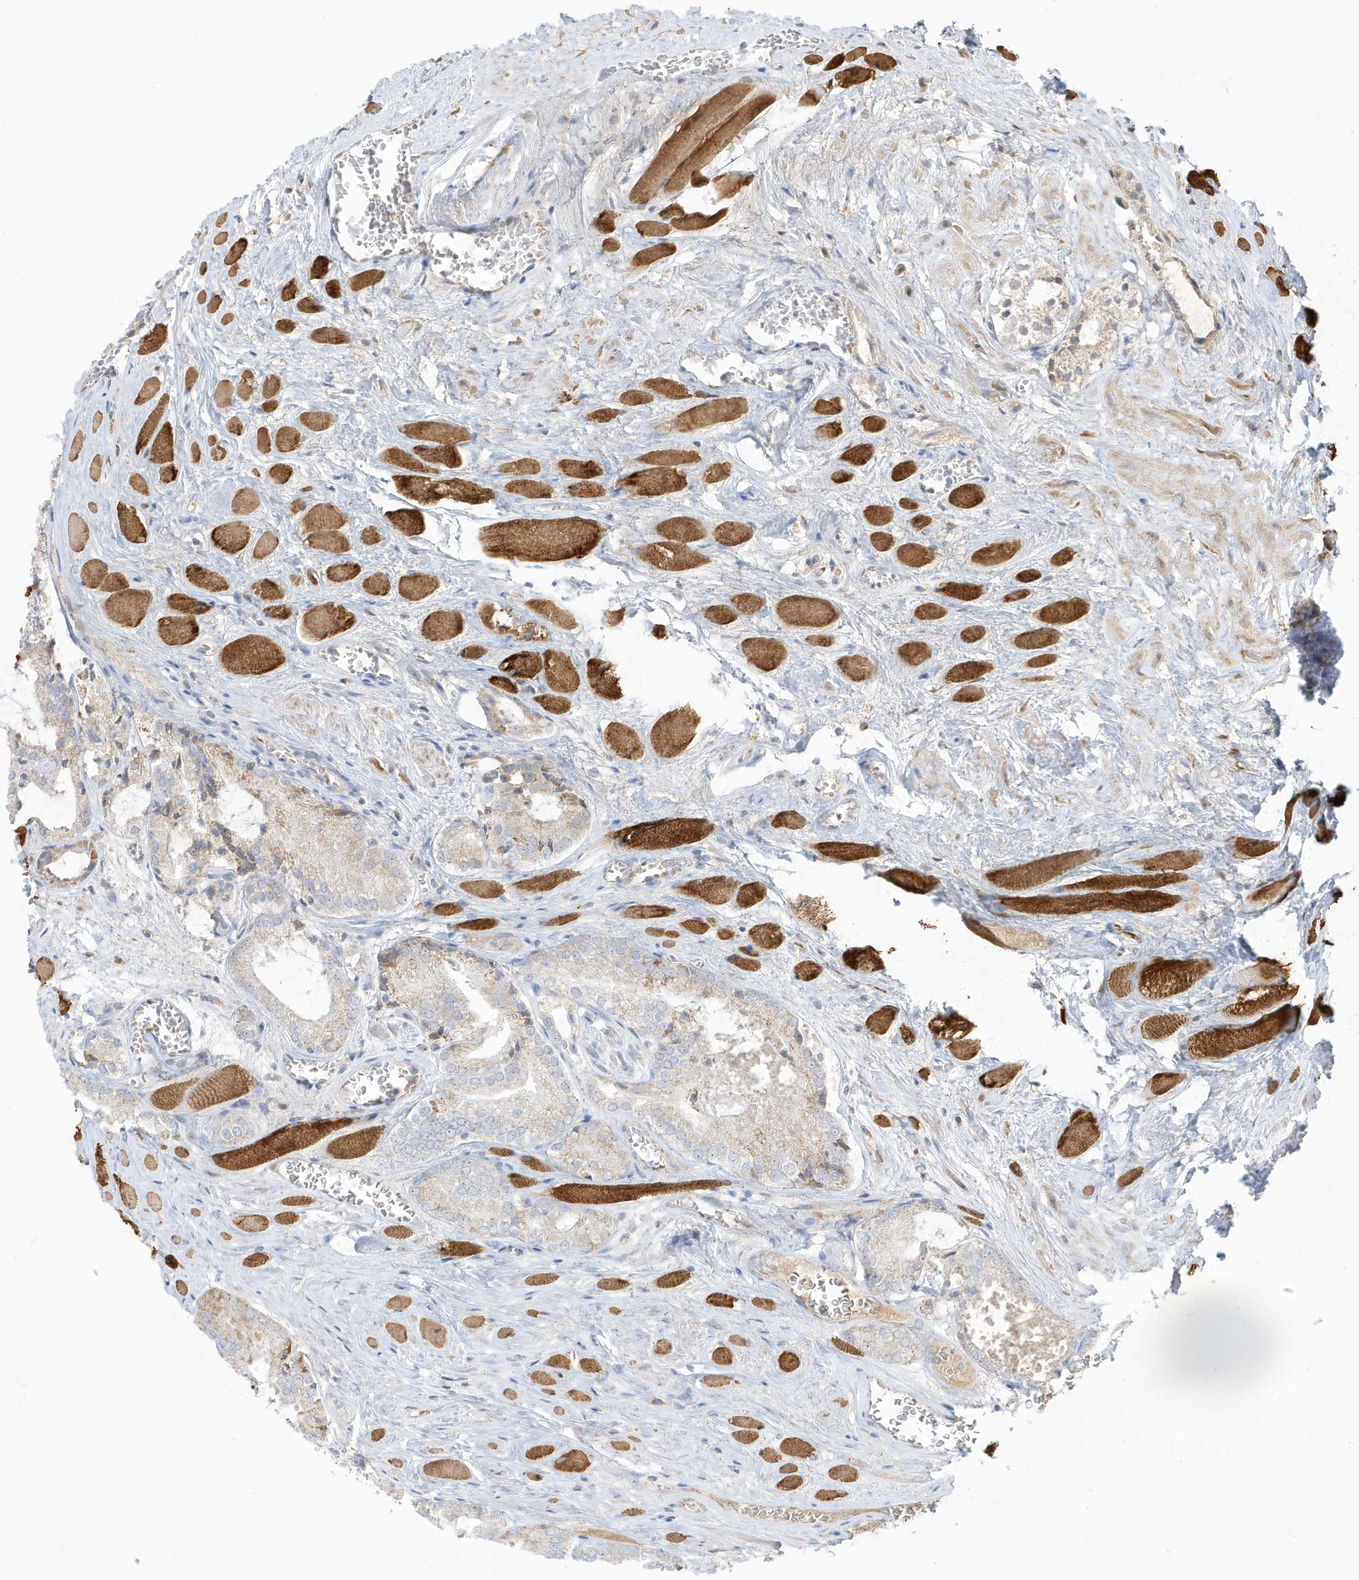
{"staining": {"intensity": "negative", "quantity": "none", "location": "none"}, "tissue": "prostate cancer", "cell_type": "Tumor cells", "image_type": "cancer", "snomed": [{"axis": "morphology", "description": "Adenocarcinoma, Low grade"}, {"axis": "topography", "description": "Prostate"}], "caption": "An image of human prostate low-grade adenocarcinoma is negative for staining in tumor cells.", "gene": "IFT57", "patient": {"sex": "male", "age": 67}}